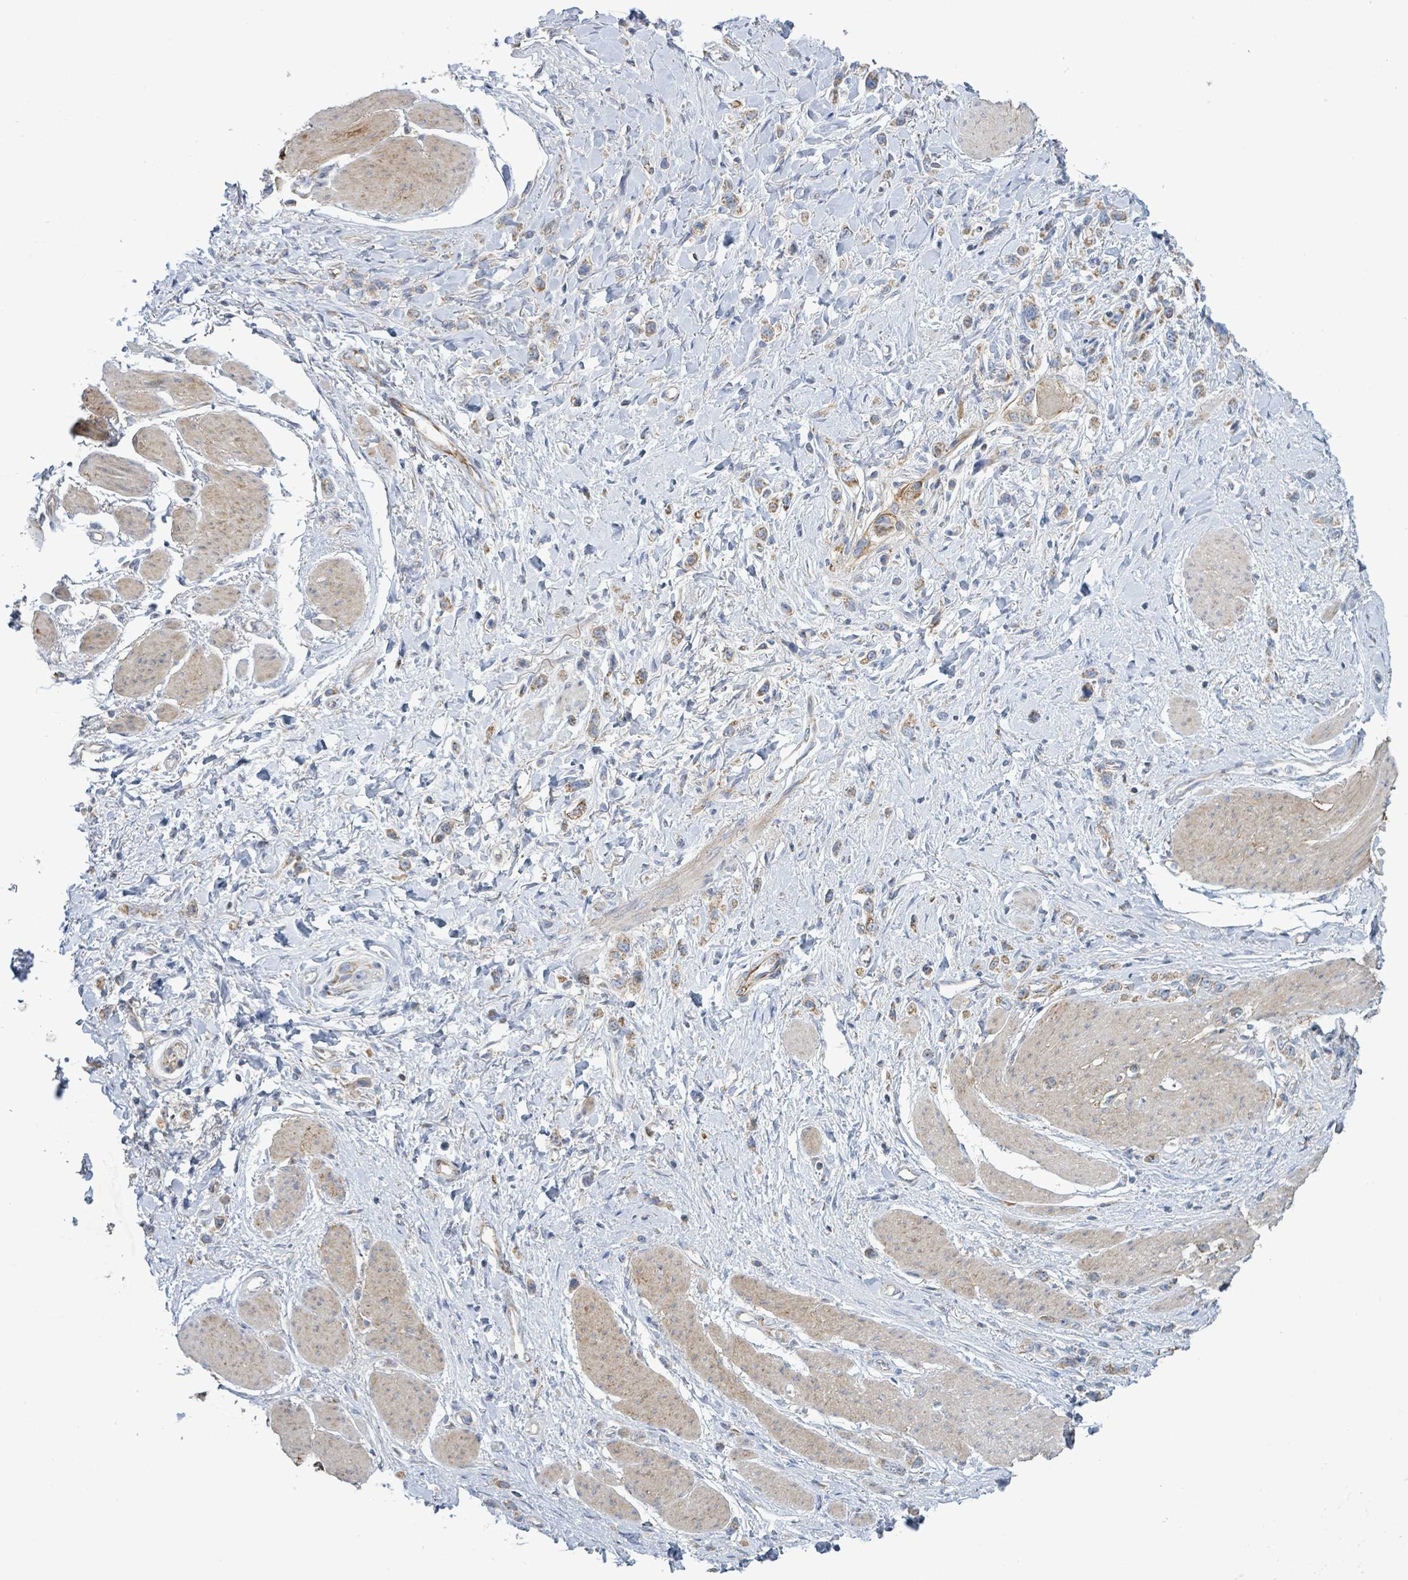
{"staining": {"intensity": "moderate", "quantity": ">75%", "location": "cytoplasmic/membranous"}, "tissue": "stomach cancer", "cell_type": "Tumor cells", "image_type": "cancer", "snomed": [{"axis": "morphology", "description": "Adenocarcinoma, NOS"}, {"axis": "topography", "description": "Stomach"}], "caption": "Stomach cancer (adenocarcinoma) stained with DAB immunohistochemistry shows medium levels of moderate cytoplasmic/membranous positivity in approximately >75% of tumor cells.", "gene": "ALG12", "patient": {"sex": "female", "age": 65}}